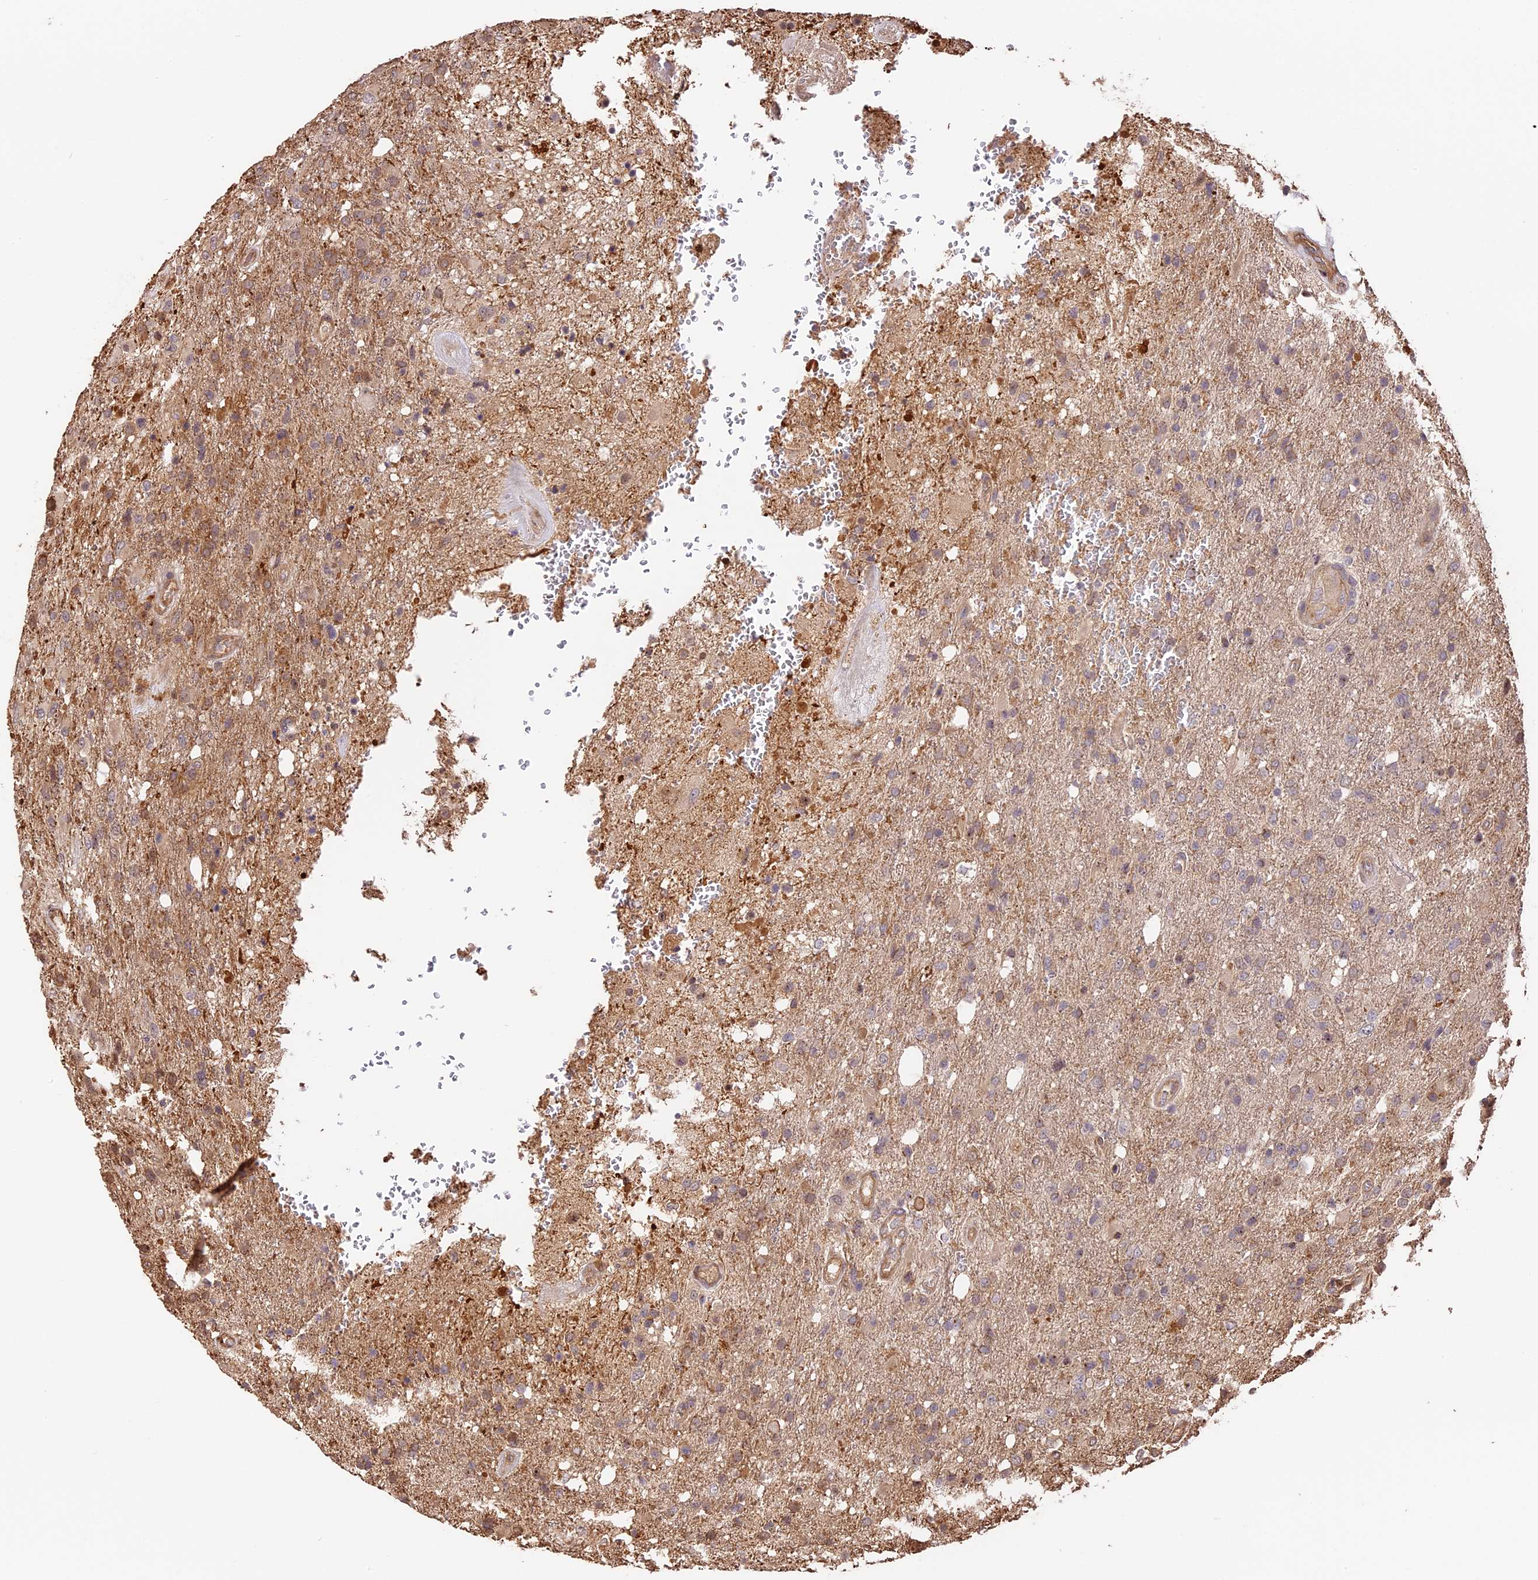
{"staining": {"intensity": "negative", "quantity": "none", "location": "none"}, "tissue": "glioma", "cell_type": "Tumor cells", "image_type": "cancer", "snomed": [{"axis": "morphology", "description": "Glioma, malignant, High grade"}, {"axis": "topography", "description": "Brain"}], "caption": "A high-resolution micrograph shows IHC staining of glioma, which reveals no significant staining in tumor cells.", "gene": "PPP1R37", "patient": {"sex": "female", "age": 74}}